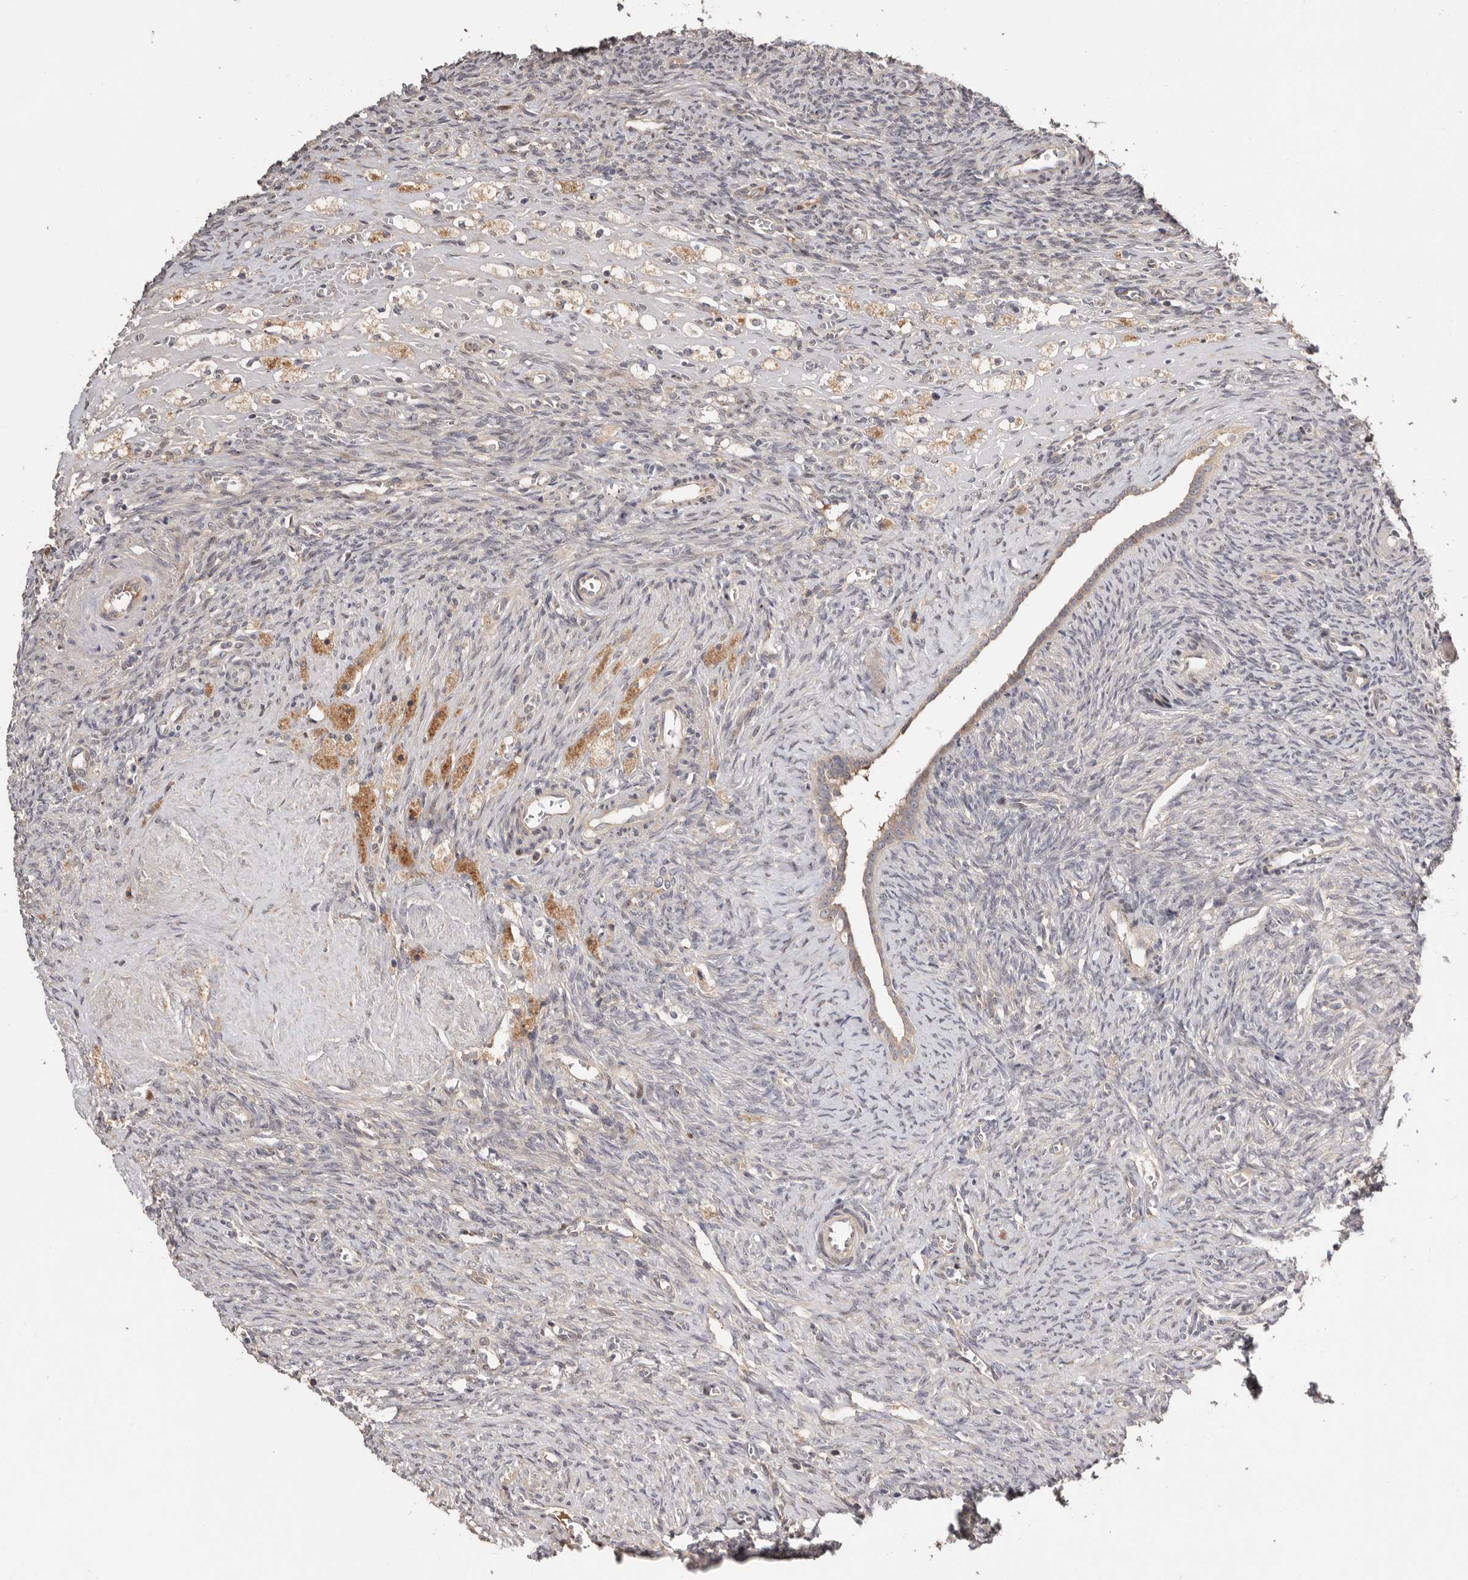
{"staining": {"intensity": "strong", "quantity": "25%-75%", "location": "cytoplasmic/membranous,nuclear"}, "tissue": "ovary", "cell_type": "Follicle cells", "image_type": "normal", "snomed": [{"axis": "morphology", "description": "Normal tissue, NOS"}, {"axis": "topography", "description": "Ovary"}], "caption": "The immunohistochemical stain highlights strong cytoplasmic/membranous,nuclear positivity in follicle cells of unremarkable ovary. (DAB (3,3'-diaminobenzidine) IHC, brown staining for protein, blue staining for nuclei).", "gene": "DOP1A", "patient": {"sex": "female", "age": 41}}